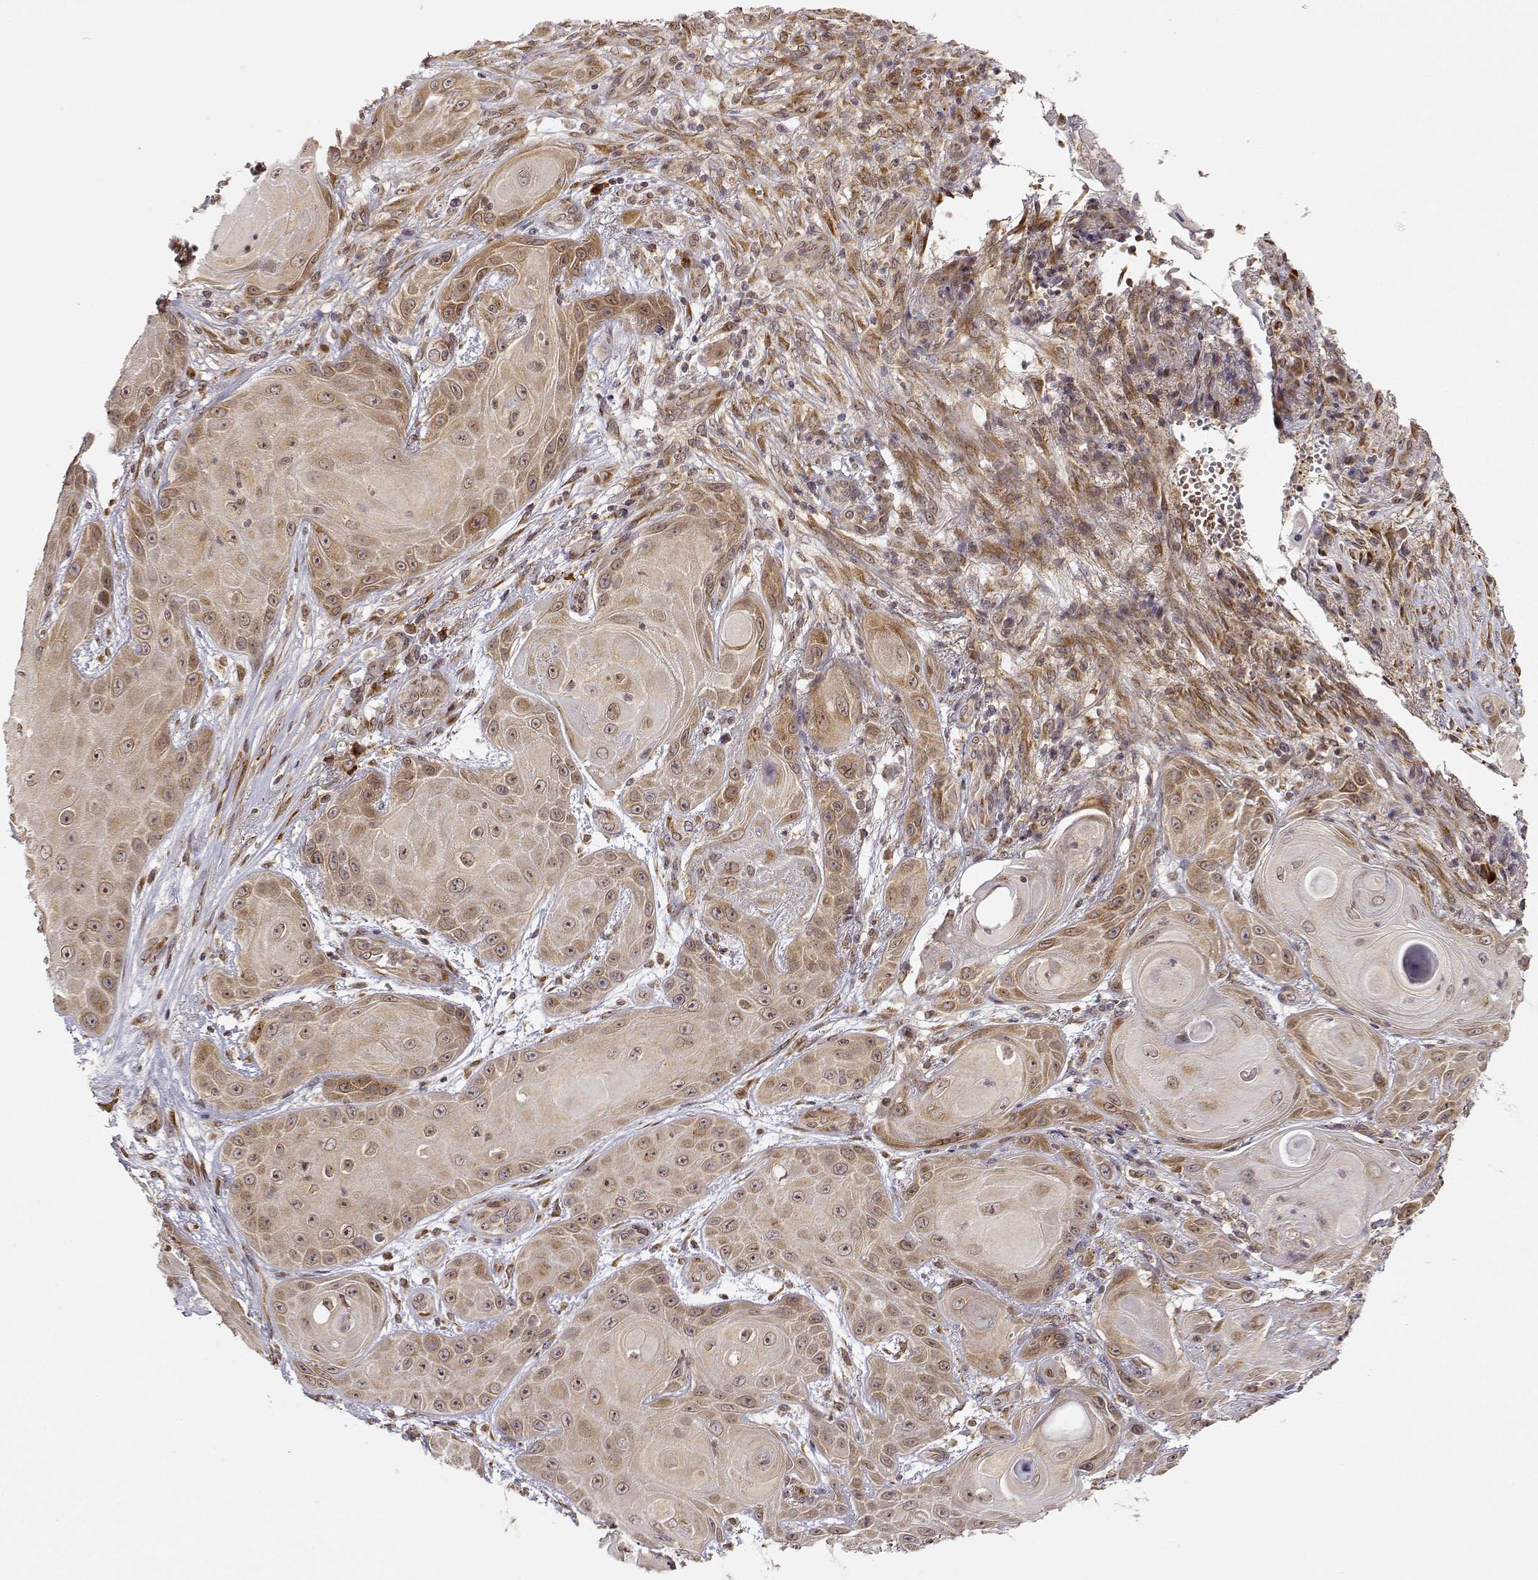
{"staining": {"intensity": "weak", "quantity": ">75%", "location": "cytoplasmic/membranous"}, "tissue": "skin cancer", "cell_type": "Tumor cells", "image_type": "cancer", "snomed": [{"axis": "morphology", "description": "Squamous cell carcinoma, NOS"}, {"axis": "topography", "description": "Skin"}], "caption": "There is low levels of weak cytoplasmic/membranous staining in tumor cells of skin squamous cell carcinoma, as demonstrated by immunohistochemical staining (brown color).", "gene": "ERGIC2", "patient": {"sex": "male", "age": 62}}